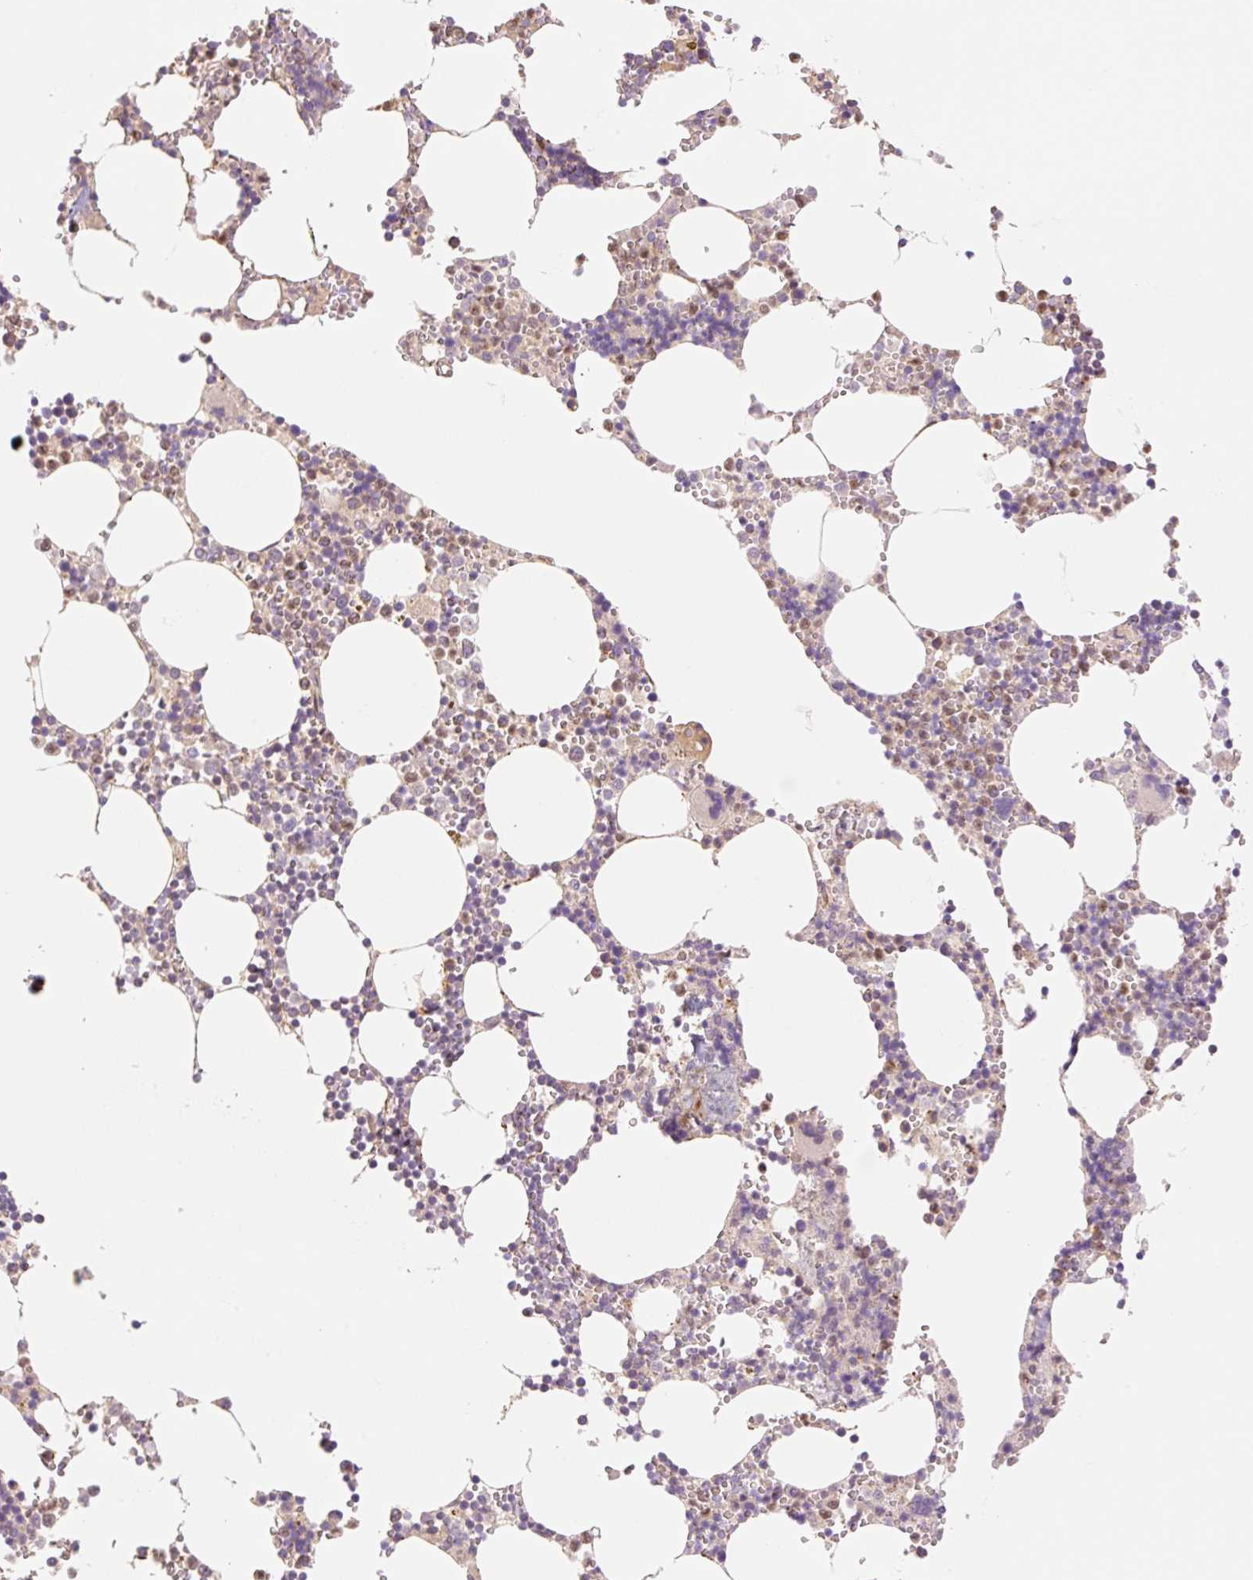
{"staining": {"intensity": "moderate", "quantity": "25%-75%", "location": "cytoplasmic/membranous"}, "tissue": "bone marrow", "cell_type": "Hematopoietic cells", "image_type": "normal", "snomed": [{"axis": "morphology", "description": "Normal tissue, NOS"}, {"axis": "topography", "description": "Bone marrow"}], "caption": "Immunohistochemical staining of normal human bone marrow exhibits moderate cytoplasmic/membranous protein expression in approximately 25%-75% of hematopoietic cells. (Stains: DAB in brown, nuclei in blue, Microscopy: brightfield microscopy at high magnification).", "gene": "HEBP1", "patient": {"sex": "male", "age": 54}}